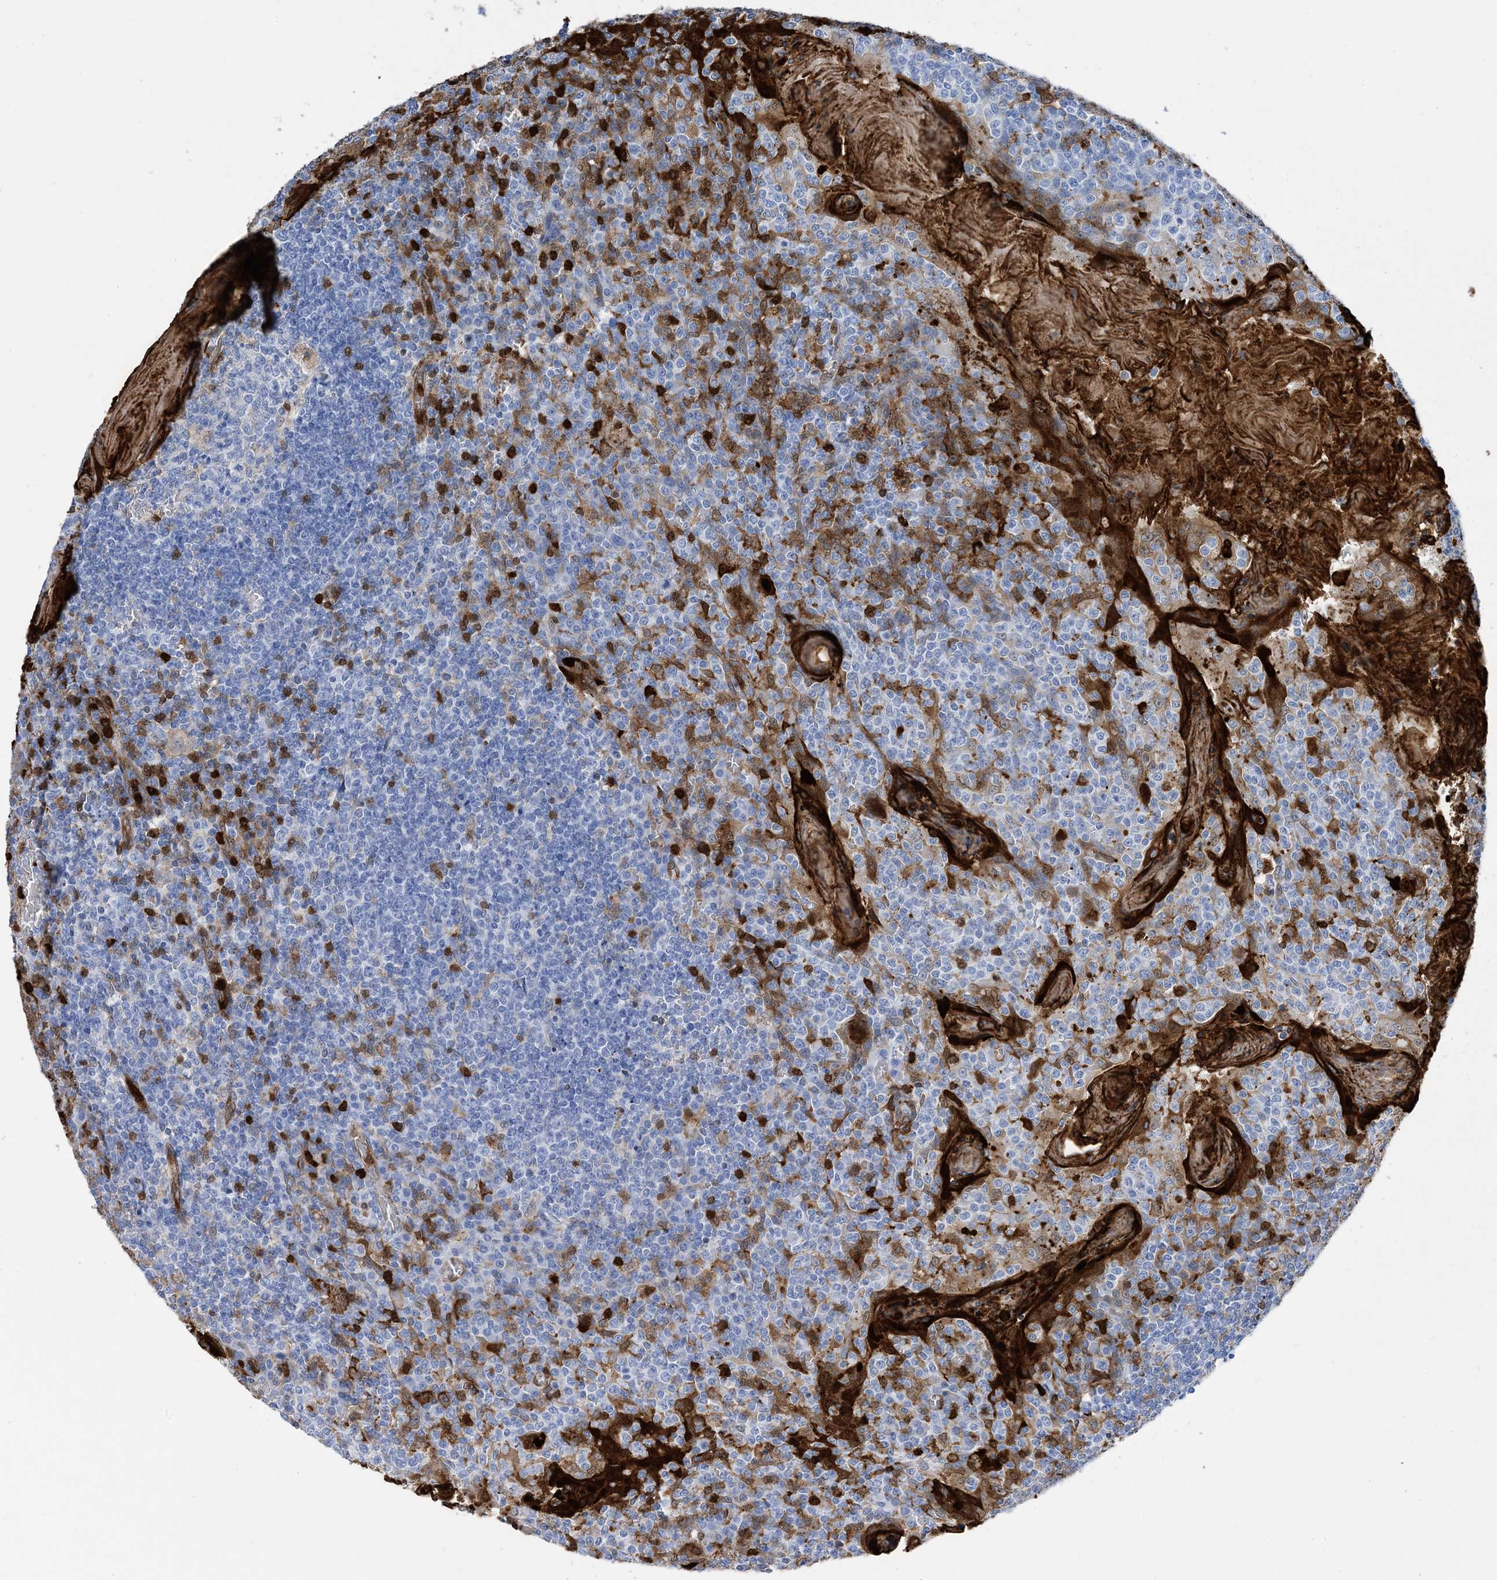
{"staining": {"intensity": "negative", "quantity": "none", "location": "none"}, "tissue": "tonsil", "cell_type": "Germinal center cells", "image_type": "normal", "snomed": [{"axis": "morphology", "description": "Normal tissue, NOS"}, {"axis": "topography", "description": "Tonsil"}], "caption": "Immunohistochemical staining of normal tonsil reveals no significant positivity in germinal center cells. (DAB (3,3'-diaminobenzidine) IHC visualized using brightfield microscopy, high magnification).", "gene": "ANXA1", "patient": {"sex": "female", "age": 19}}